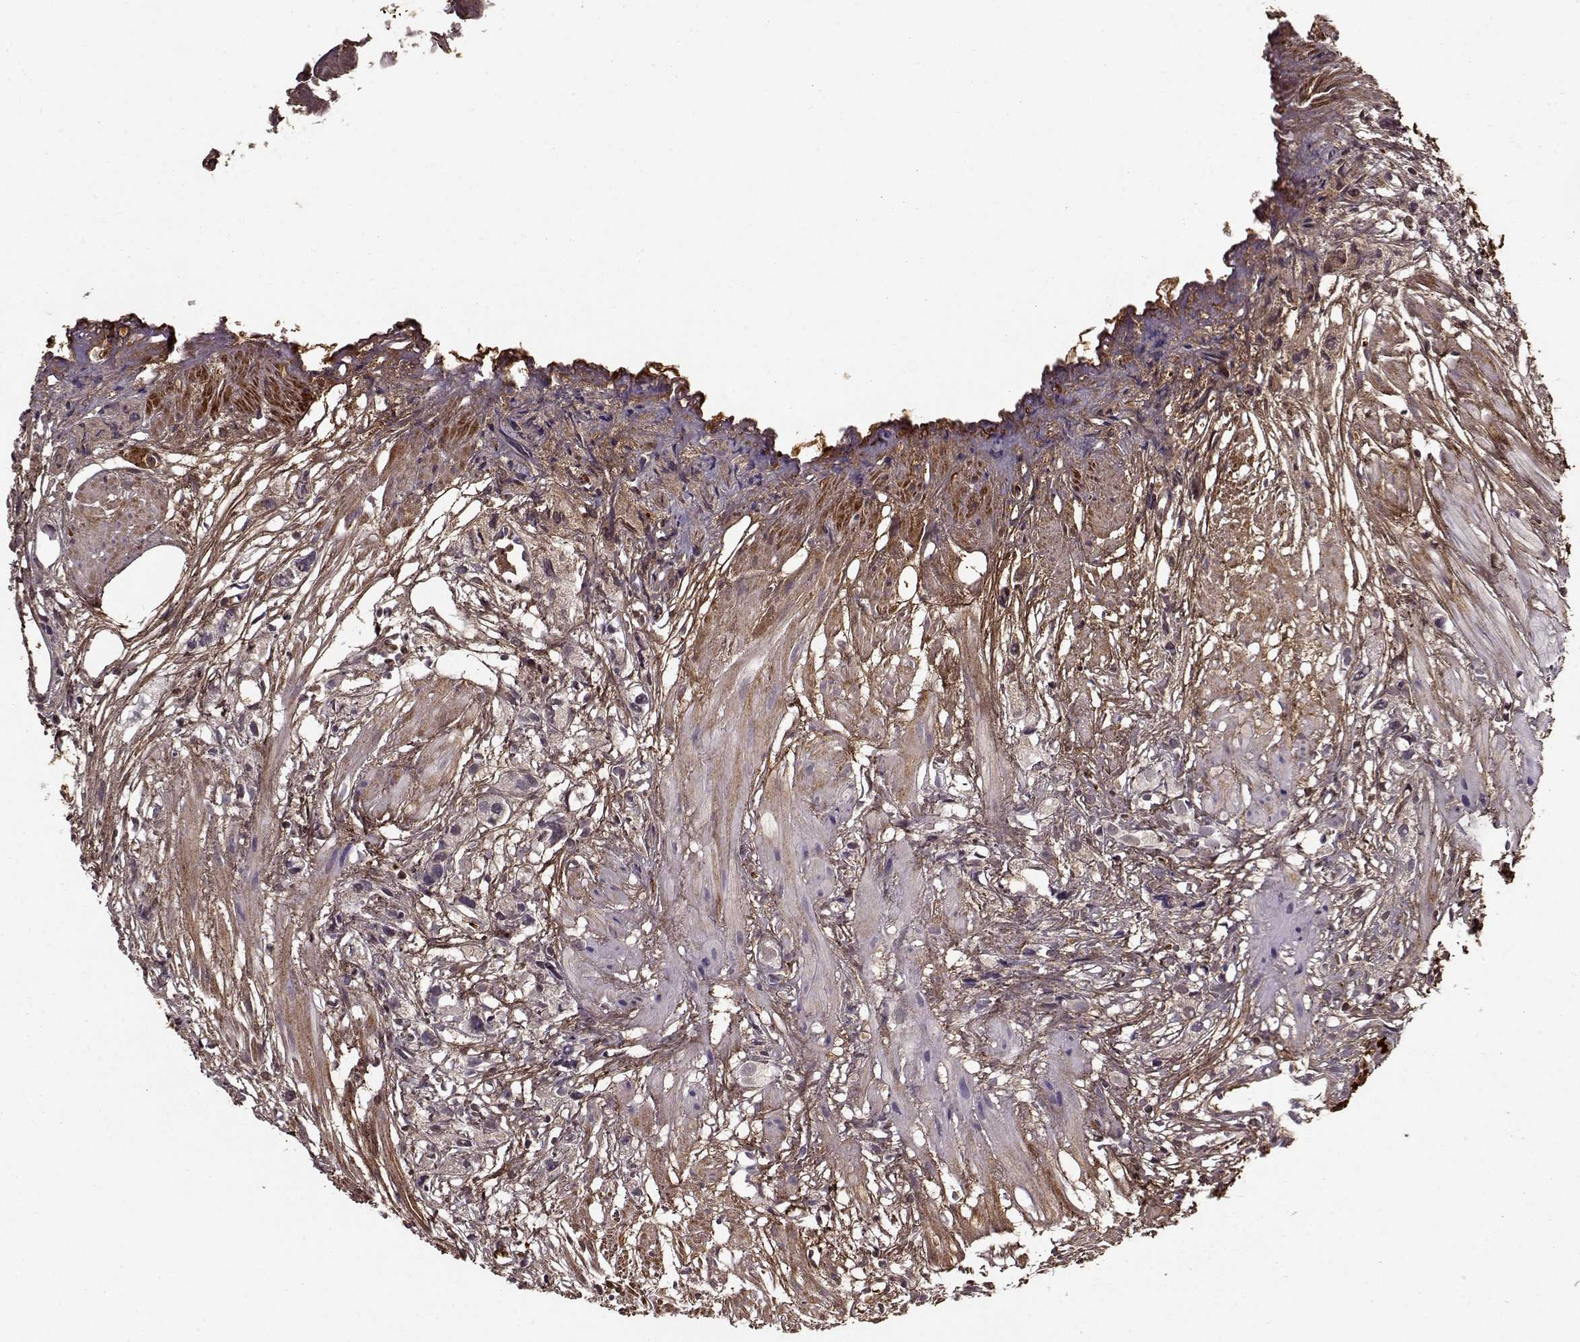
{"staining": {"intensity": "negative", "quantity": "none", "location": "none"}, "tissue": "prostate cancer", "cell_type": "Tumor cells", "image_type": "cancer", "snomed": [{"axis": "morphology", "description": "Adenocarcinoma, High grade"}, {"axis": "topography", "description": "Prostate"}], "caption": "Adenocarcinoma (high-grade) (prostate) was stained to show a protein in brown. There is no significant positivity in tumor cells. The staining is performed using DAB (3,3'-diaminobenzidine) brown chromogen with nuclei counter-stained in using hematoxylin.", "gene": "LUM", "patient": {"sex": "male", "age": 68}}